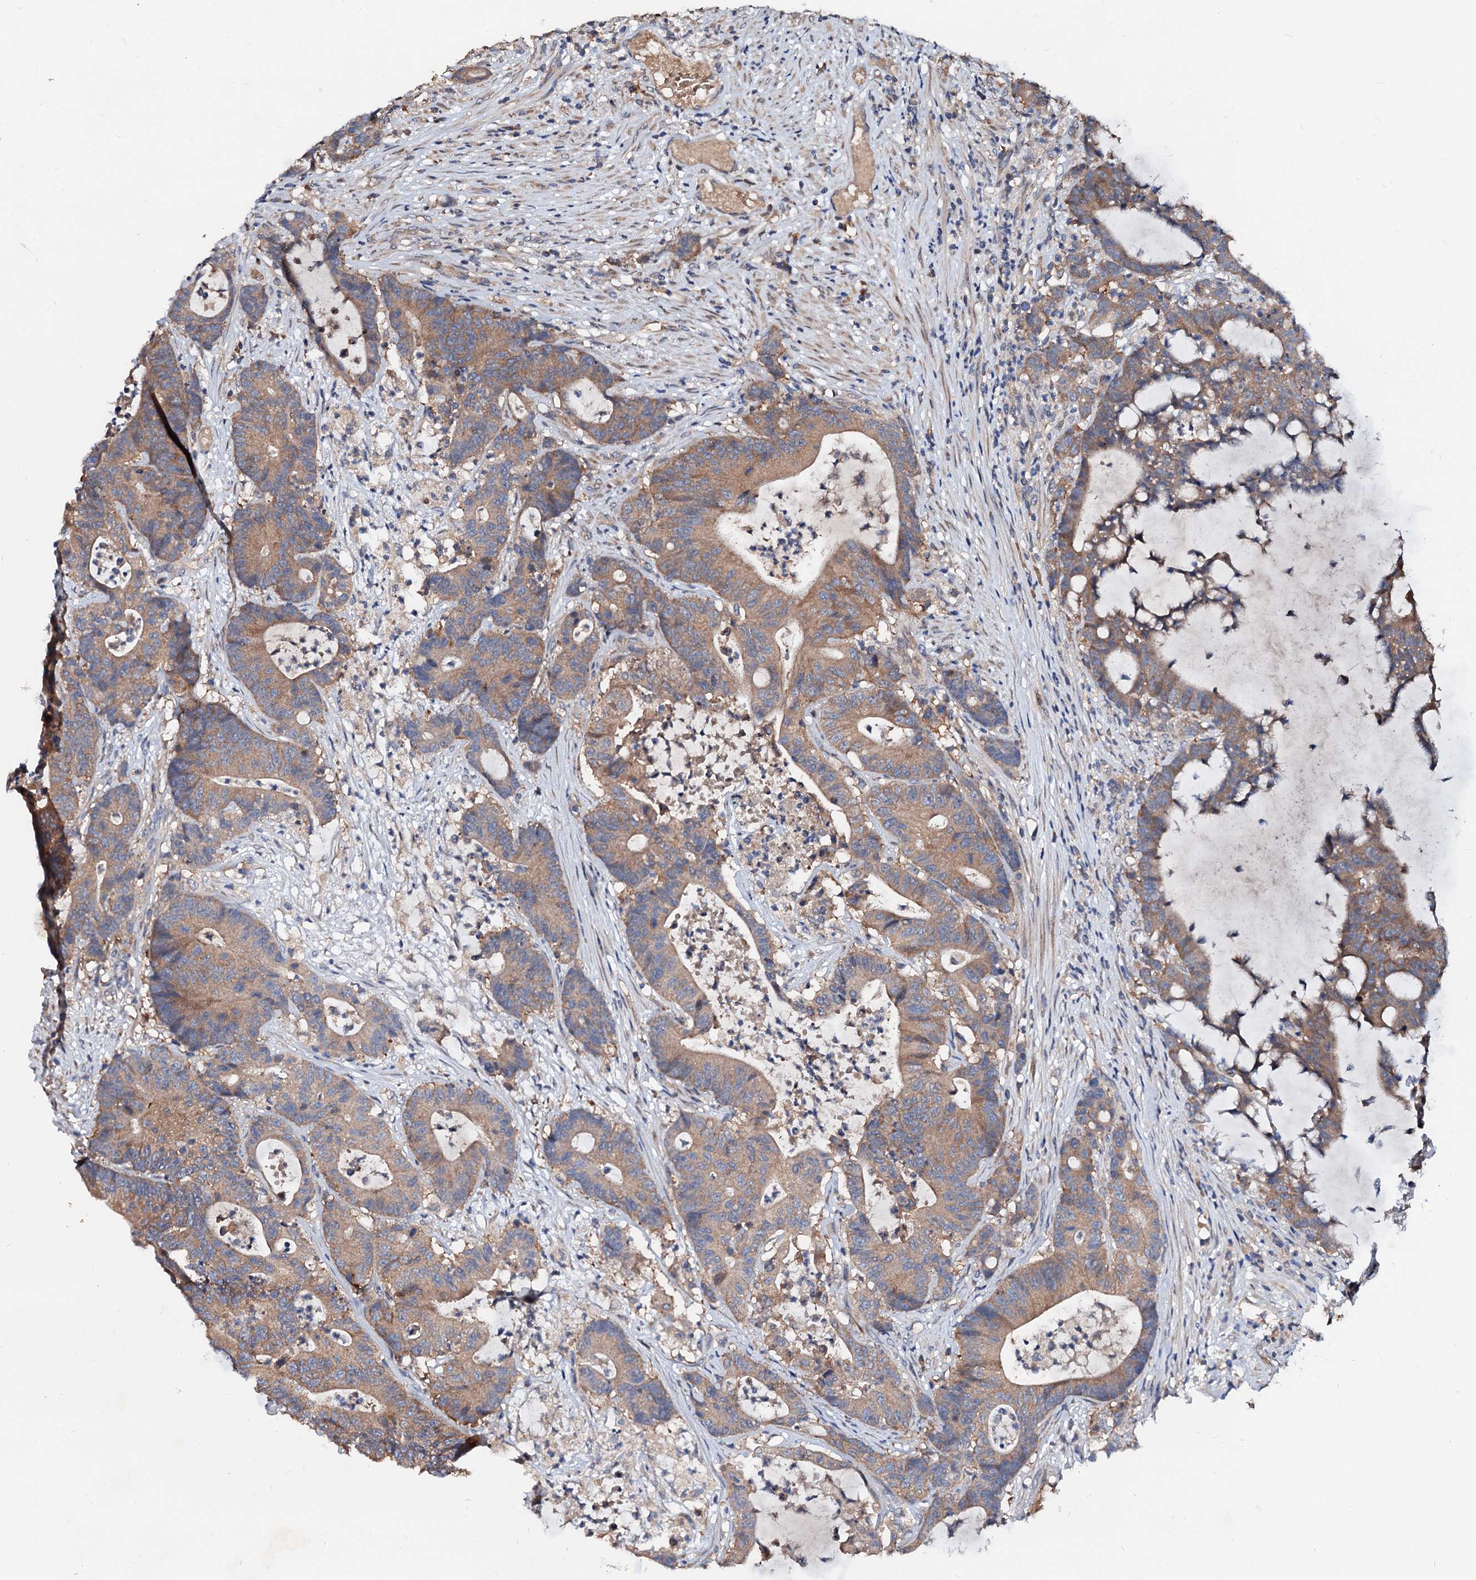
{"staining": {"intensity": "moderate", "quantity": ">75%", "location": "cytoplasmic/membranous"}, "tissue": "colorectal cancer", "cell_type": "Tumor cells", "image_type": "cancer", "snomed": [{"axis": "morphology", "description": "Adenocarcinoma, NOS"}, {"axis": "topography", "description": "Colon"}], "caption": "IHC photomicrograph of neoplastic tissue: human adenocarcinoma (colorectal) stained using immunohistochemistry (IHC) shows medium levels of moderate protein expression localized specifically in the cytoplasmic/membranous of tumor cells, appearing as a cytoplasmic/membranous brown color.", "gene": "EXTL1", "patient": {"sex": "female", "age": 84}}